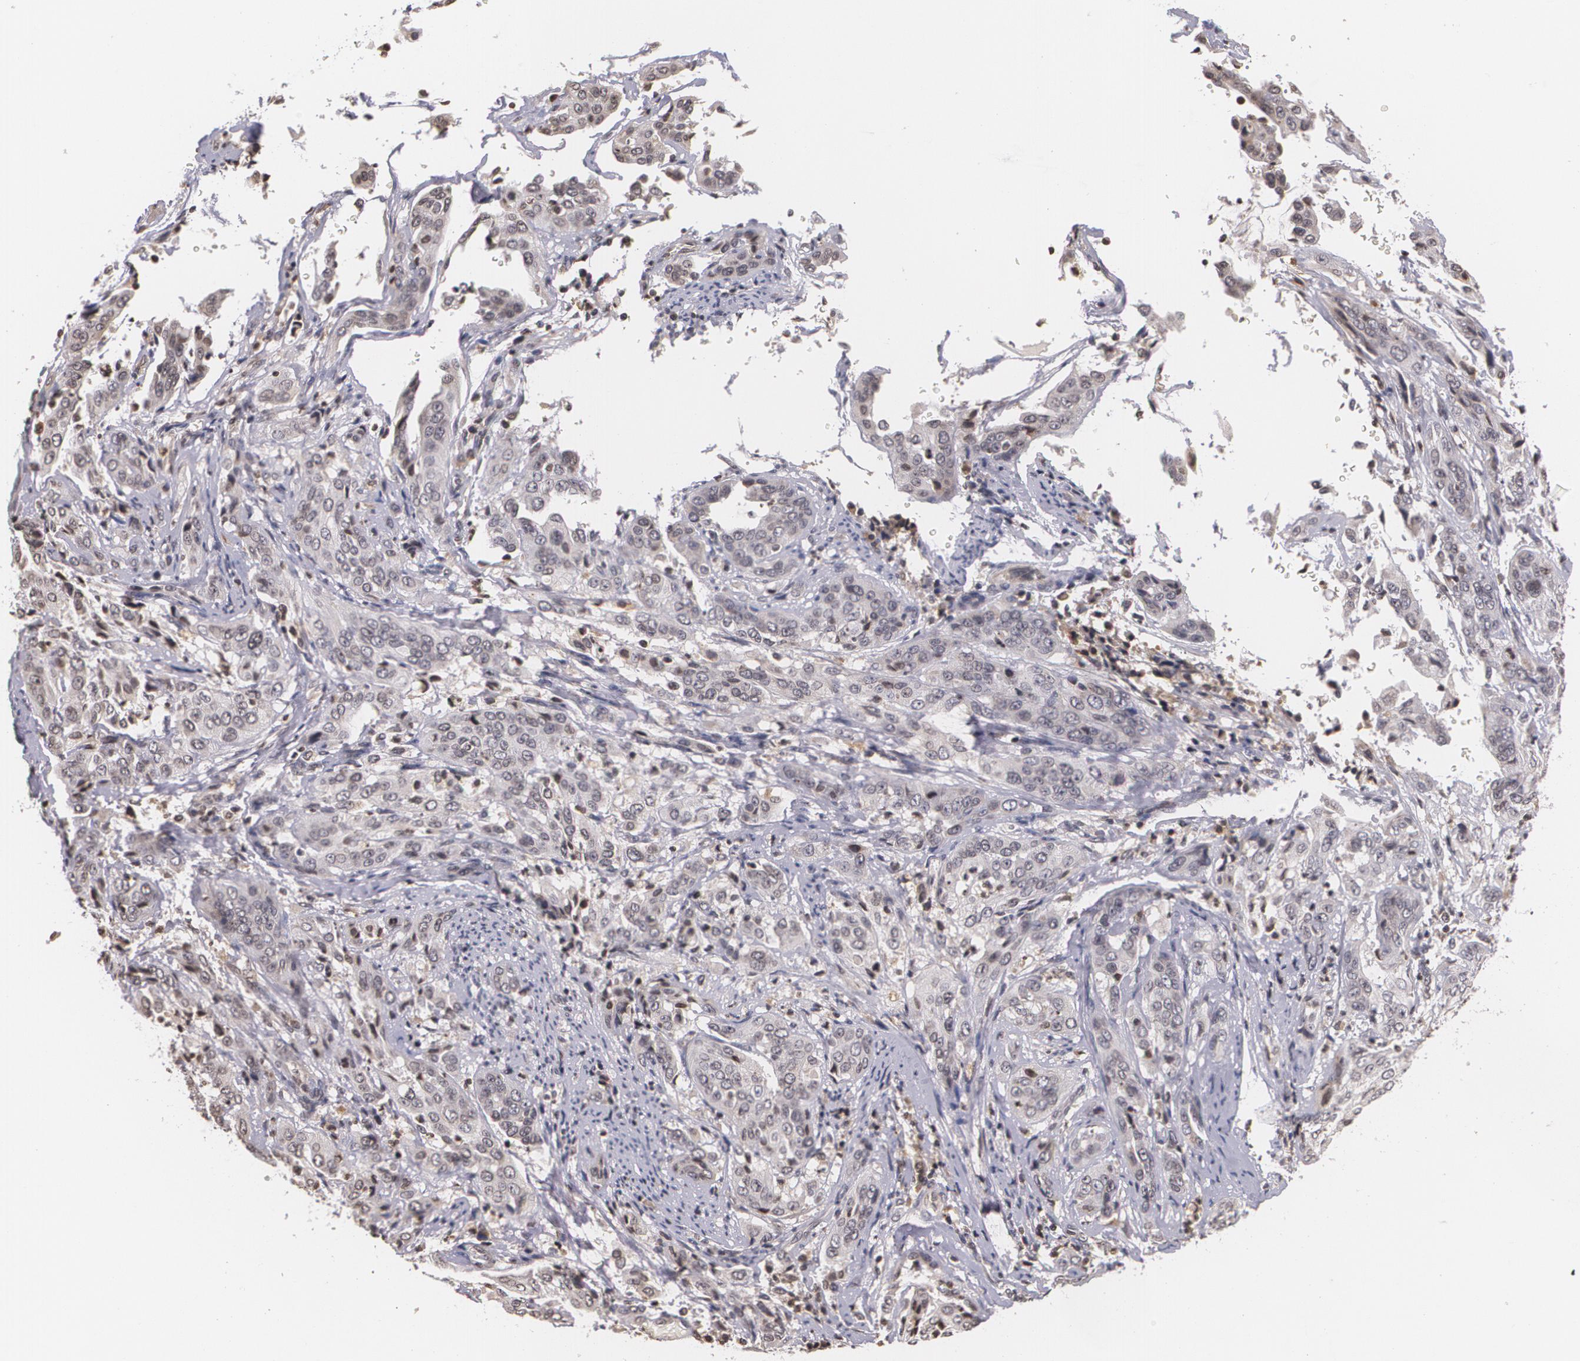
{"staining": {"intensity": "negative", "quantity": "none", "location": "none"}, "tissue": "cervical cancer", "cell_type": "Tumor cells", "image_type": "cancer", "snomed": [{"axis": "morphology", "description": "Squamous cell carcinoma, NOS"}, {"axis": "topography", "description": "Cervix"}], "caption": "The IHC image has no significant expression in tumor cells of cervical cancer (squamous cell carcinoma) tissue.", "gene": "VAV3", "patient": {"sex": "female", "age": 41}}